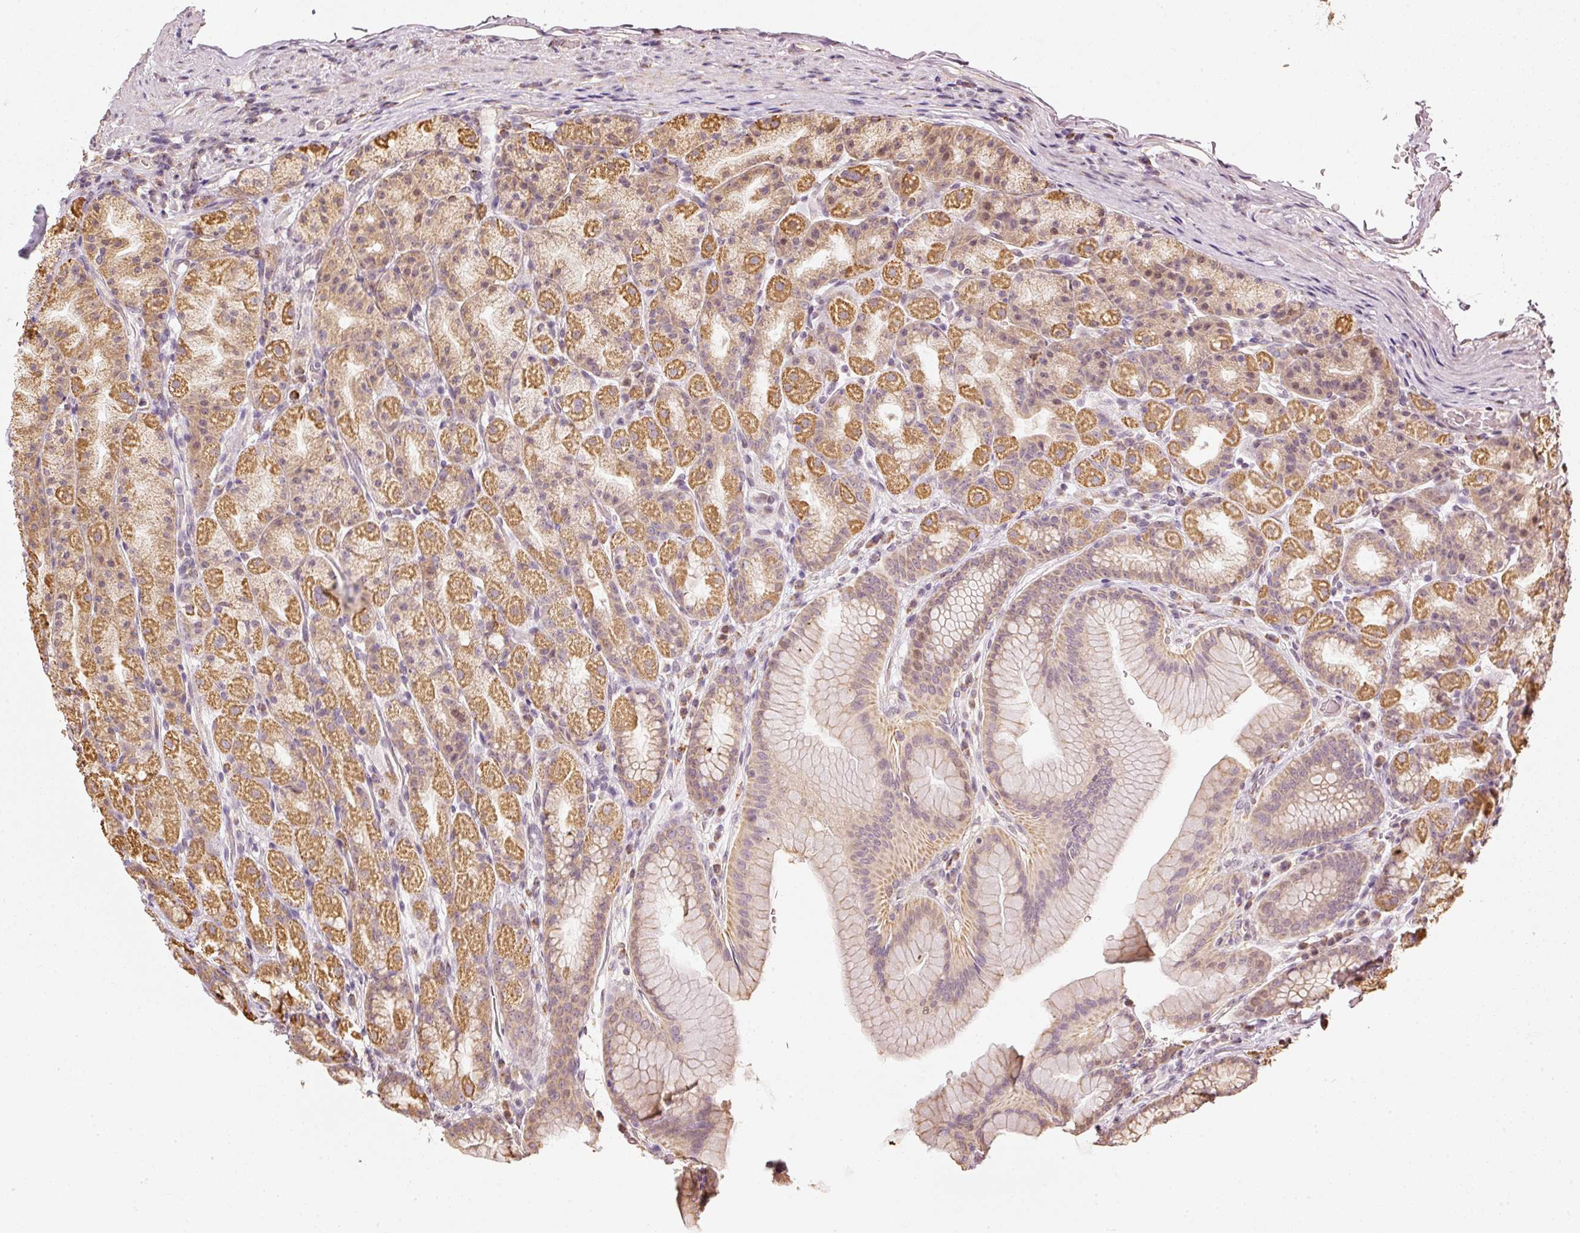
{"staining": {"intensity": "moderate", "quantity": "25%-75%", "location": "cytoplasmic/membranous"}, "tissue": "stomach", "cell_type": "Glandular cells", "image_type": "normal", "snomed": [{"axis": "morphology", "description": "Normal tissue, NOS"}, {"axis": "topography", "description": "Stomach, upper"}, {"axis": "topography", "description": "Stomach"}], "caption": "A brown stain highlights moderate cytoplasmic/membranous expression of a protein in glandular cells of unremarkable stomach. (DAB IHC with brightfield microscopy, high magnification).", "gene": "RAB35", "patient": {"sex": "male", "age": 68}}